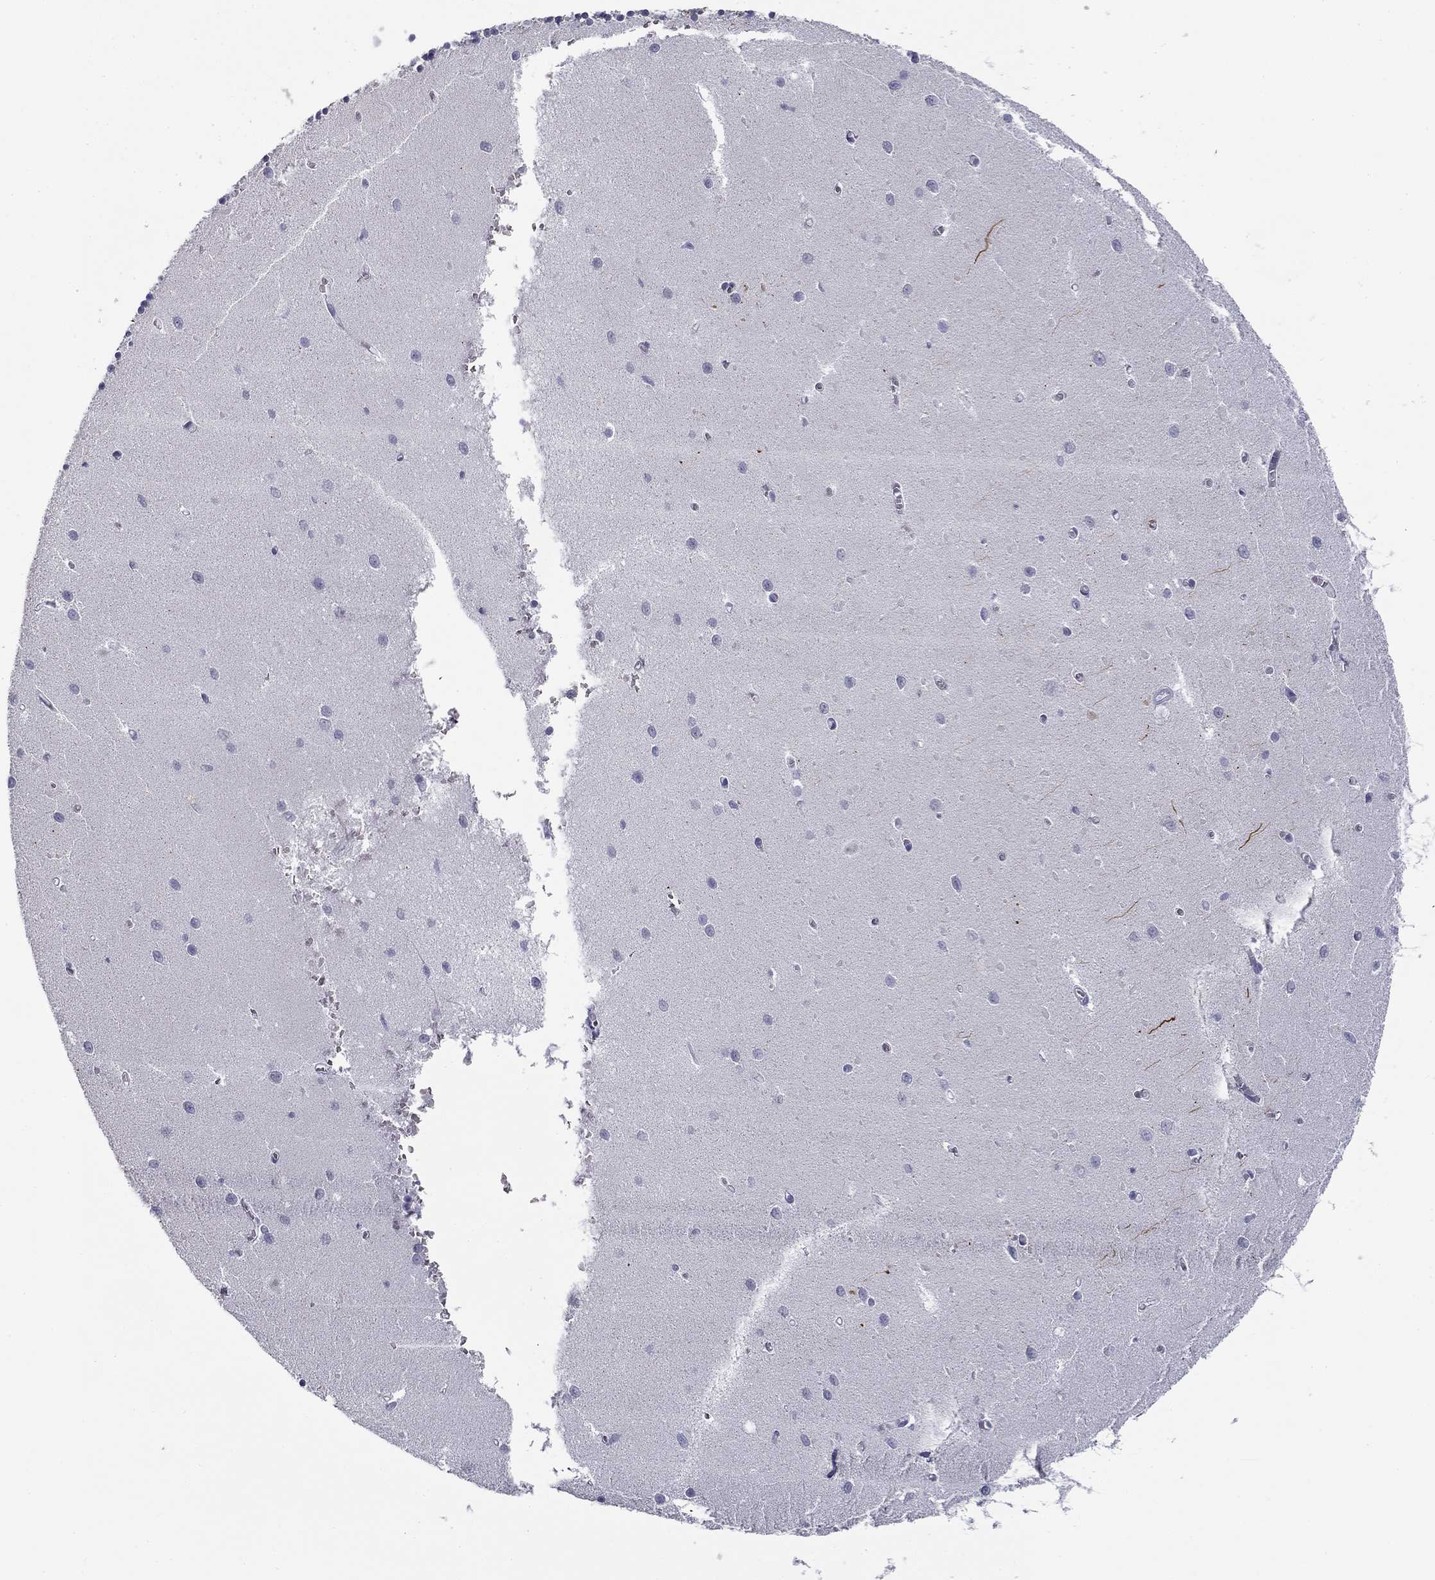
{"staining": {"intensity": "negative", "quantity": "none", "location": "none"}, "tissue": "cerebellum", "cell_type": "Cells in granular layer", "image_type": "normal", "snomed": [{"axis": "morphology", "description": "Normal tissue, NOS"}, {"axis": "topography", "description": "Cerebellum"}], "caption": "Immunohistochemistry (IHC) micrograph of unremarkable cerebellum: human cerebellum stained with DAB displays no significant protein staining in cells in granular layer.", "gene": "TRAT1", "patient": {"sex": "female", "age": 64}}